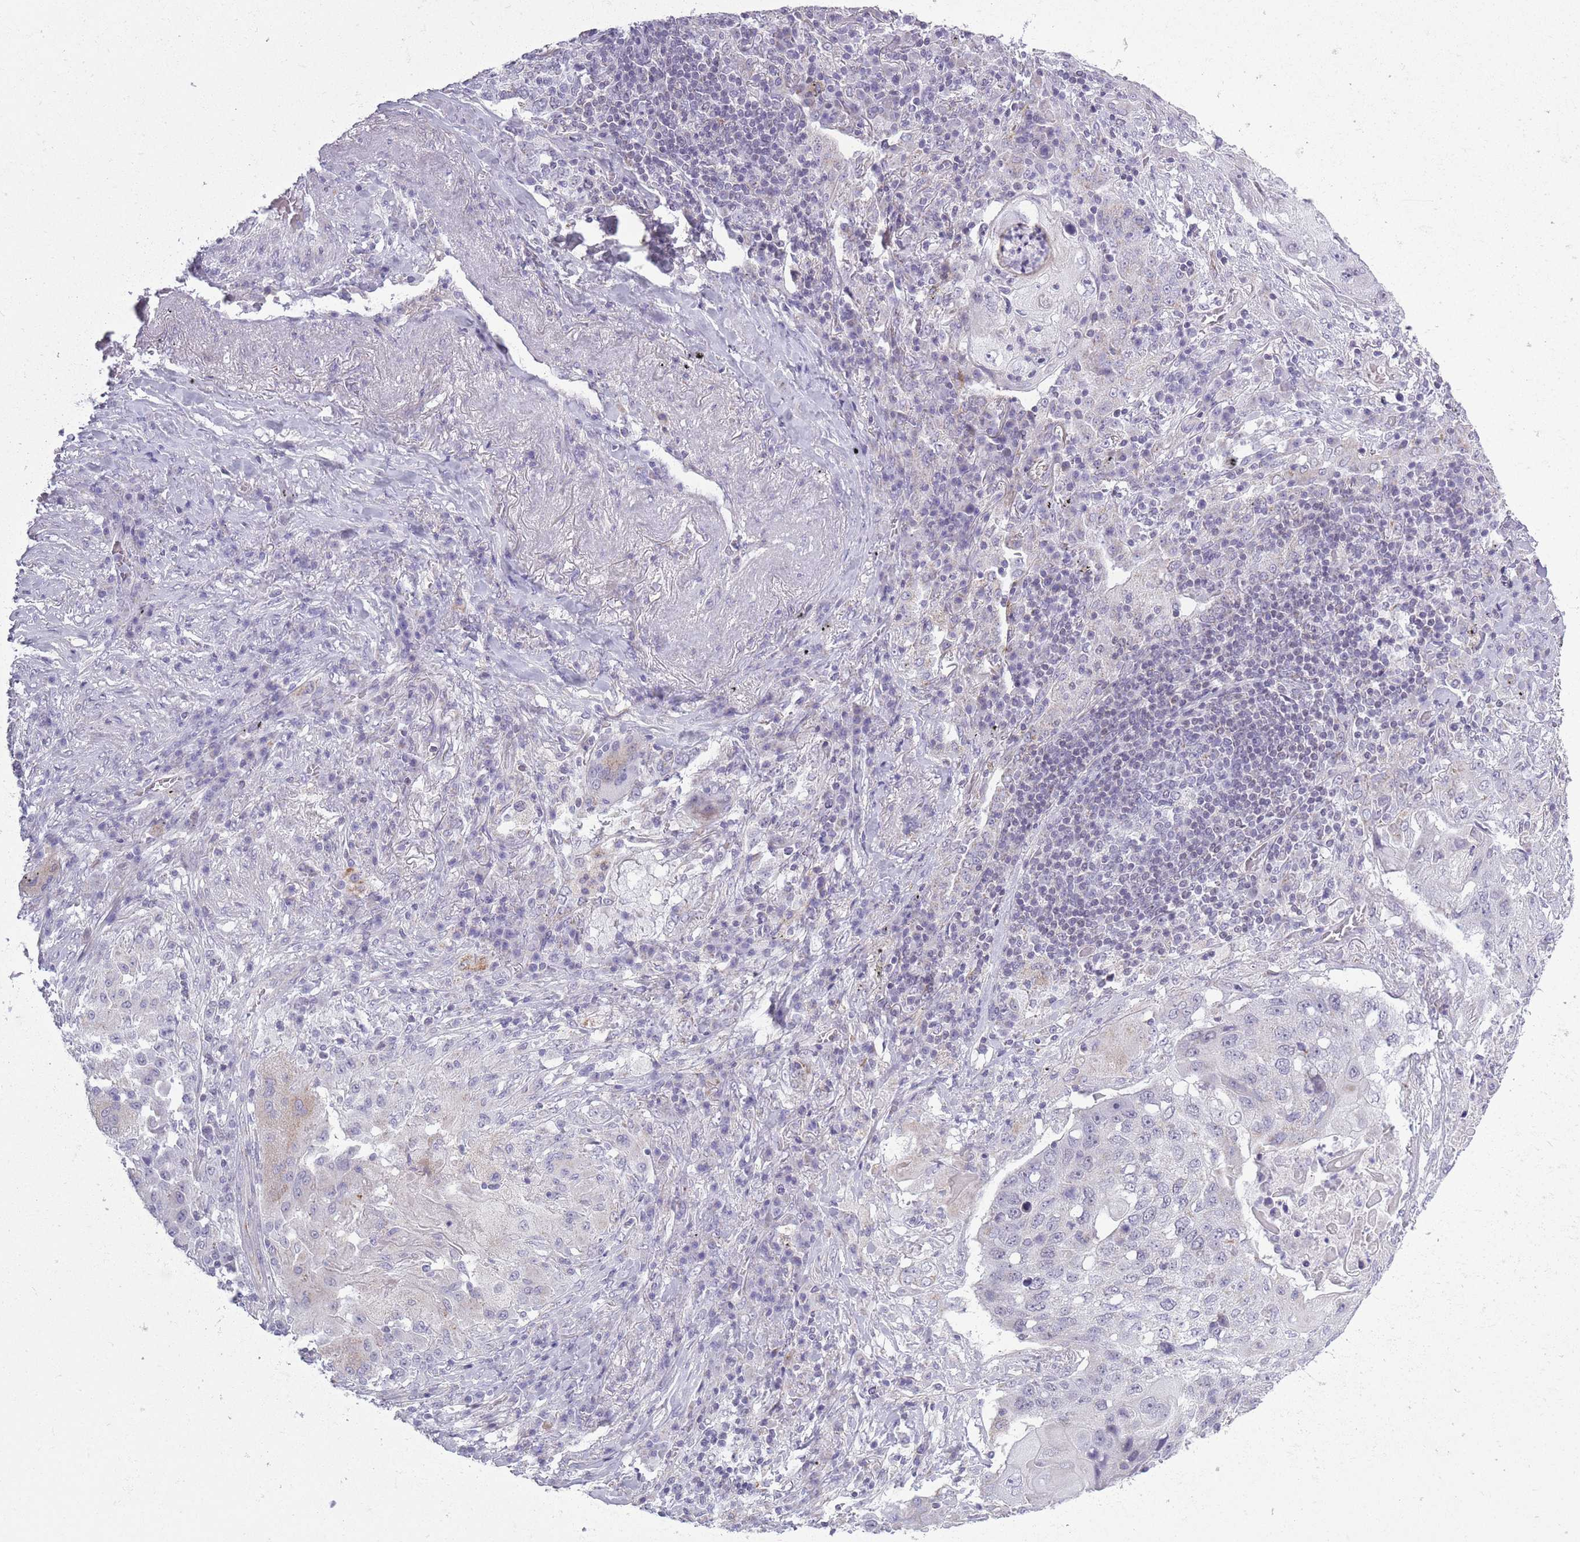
{"staining": {"intensity": "negative", "quantity": "none", "location": "none"}, "tissue": "lung cancer", "cell_type": "Tumor cells", "image_type": "cancer", "snomed": [{"axis": "morphology", "description": "Squamous cell carcinoma, NOS"}, {"axis": "topography", "description": "Lung"}], "caption": "Lung cancer was stained to show a protein in brown. There is no significant staining in tumor cells.", "gene": "ZBTB24", "patient": {"sex": "female", "age": 63}}